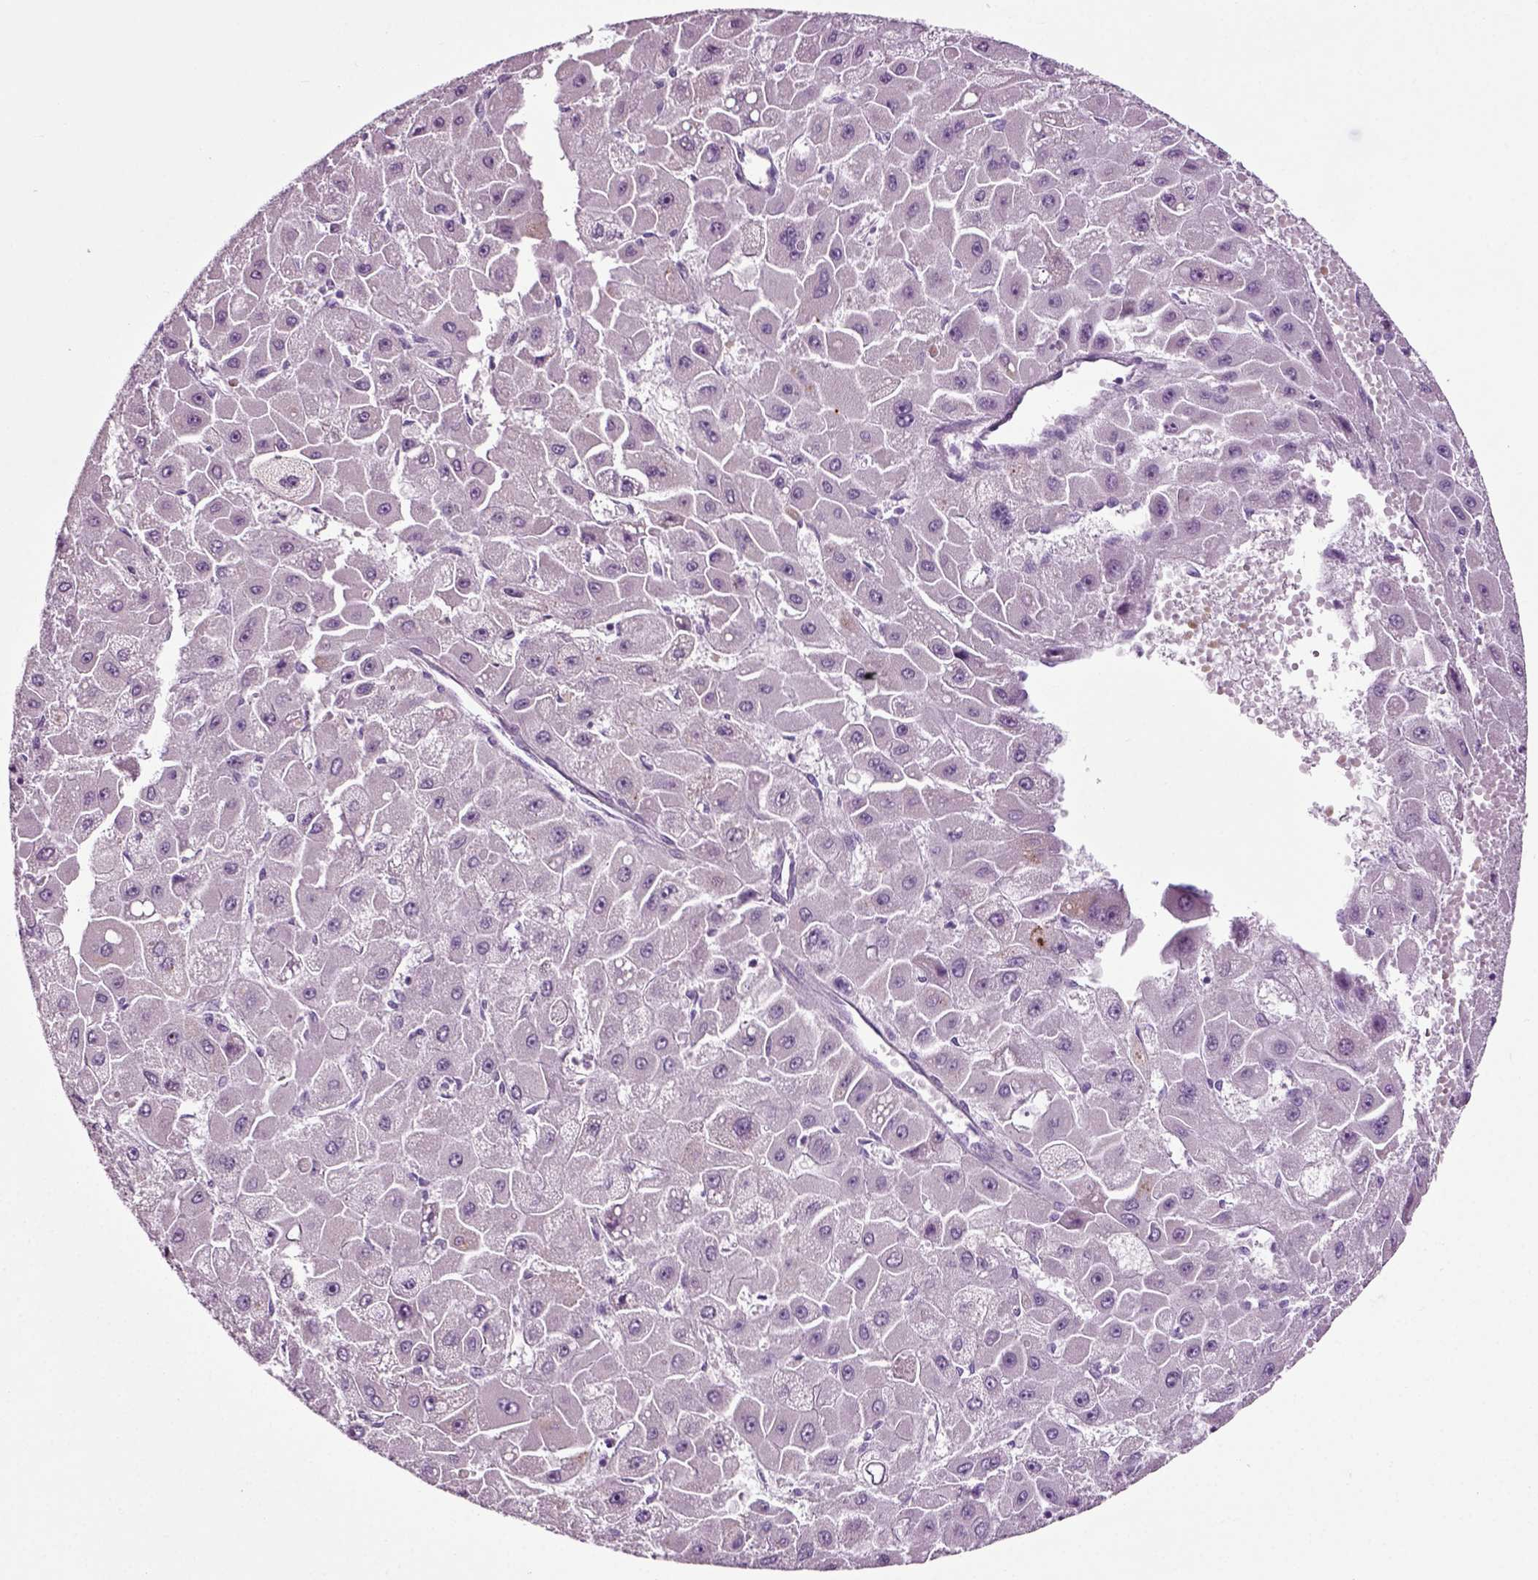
{"staining": {"intensity": "negative", "quantity": "none", "location": "none"}, "tissue": "liver cancer", "cell_type": "Tumor cells", "image_type": "cancer", "snomed": [{"axis": "morphology", "description": "Carcinoma, Hepatocellular, NOS"}, {"axis": "topography", "description": "Liver"}], "caption": "High magnification brightfield microscopy of hepatocellular carcinoma (liver) stained with DAB (3,3'-diaminobenzidine) (brown) and counterstained with hematoxylin (blue): tumor cells show no significant positivity.", "gene": "DNAH10", "patient": {"sex": "female", "age": 25}}